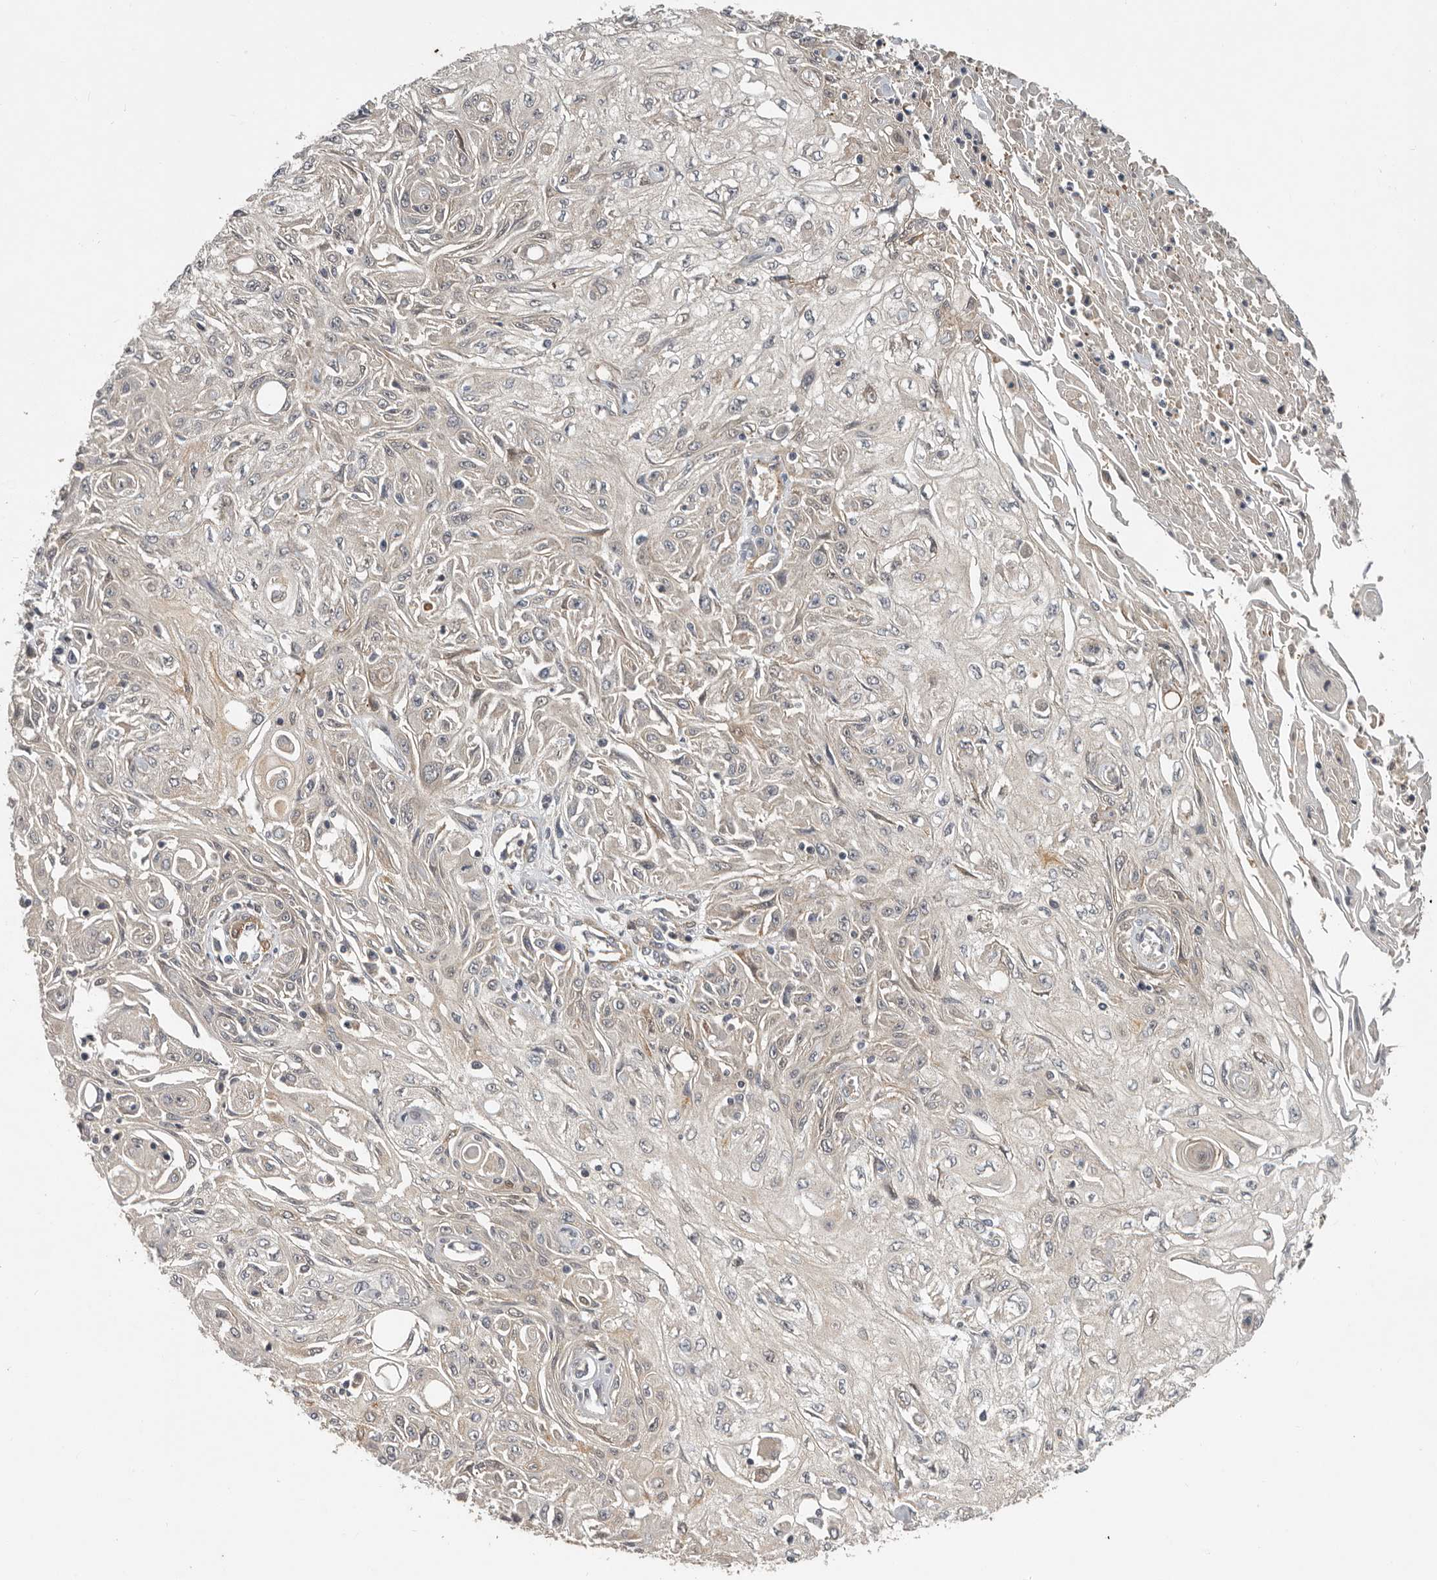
{"staining": {"intensity": "negative", "quantity": "none", "location": "none"}, "tissue": "skin cancer", "cell_type": "Tumor cells", "image_type": "cancer", "snomed": [{"axis": "morphology", "description": "Squamous cell carcinoma, NOS"}, {"axis": "morphology", "description": "Squamous cell carcinoma, metastatic, NOS"}, {"axis": "topography", "description": "Skin"}, {"axis": "topography", "description": "Lymph node"}], "caption": "This is a image of immunohistochemistry staining of skin squamous cell carcinoma, which shows no staining in tumor cells. (Brightfield microscopy of DAB (3,3'-diaminobenzidine) immunohistochemistry at high magnification).", "gene": "RNF157", "patient": {"sex": "male", "age": 75}}